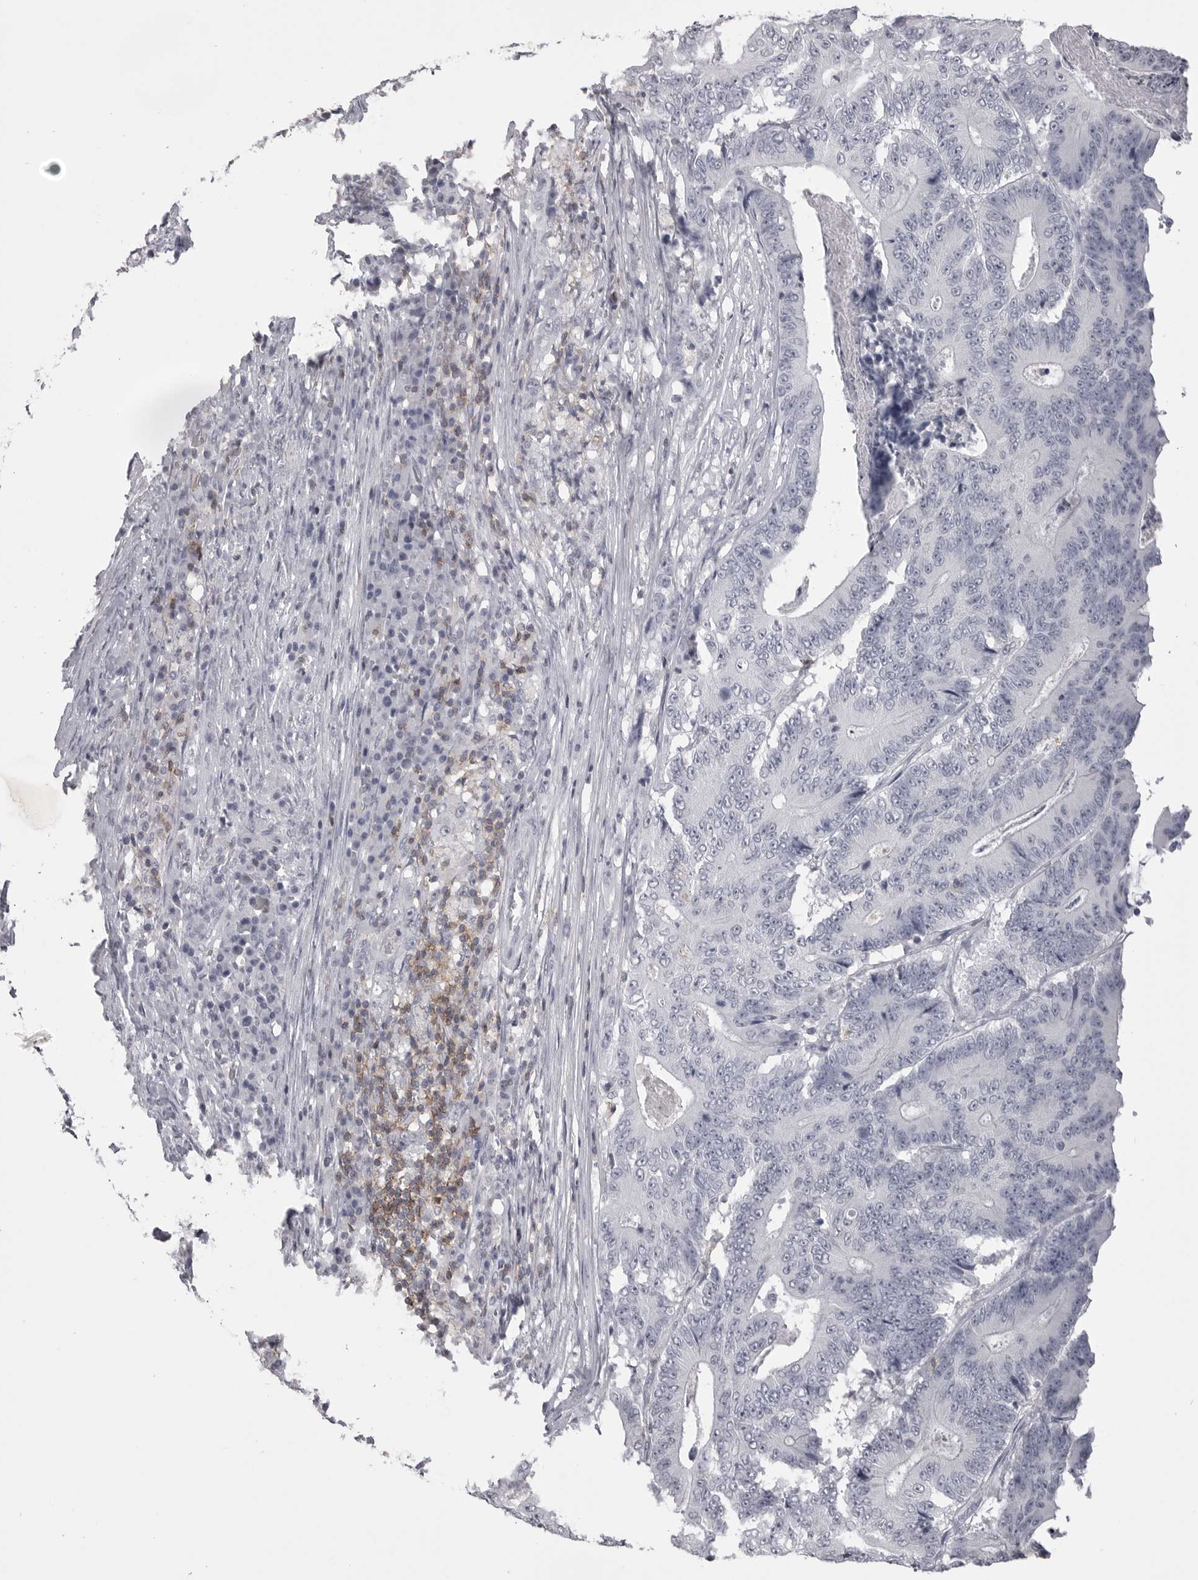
{"staining": {"intensity": "negative", "quantity": "none", "location": "none"}, "tissue": "colorectal cancer", "cell_type": "Tumor cells", "image_type": "cancer", "snomed": [{"axis": "morphology", "description": "Adenocarcinoma, NOS"}, {"axis": "topography", "description": "Colon"}], "caption": "This is an IHC image of human colorectal cancer (adenocarcinoma). There is no staining in tumor cells.", "gene": "ITGAL", "patient": {"sex": "male", "age": 83}}